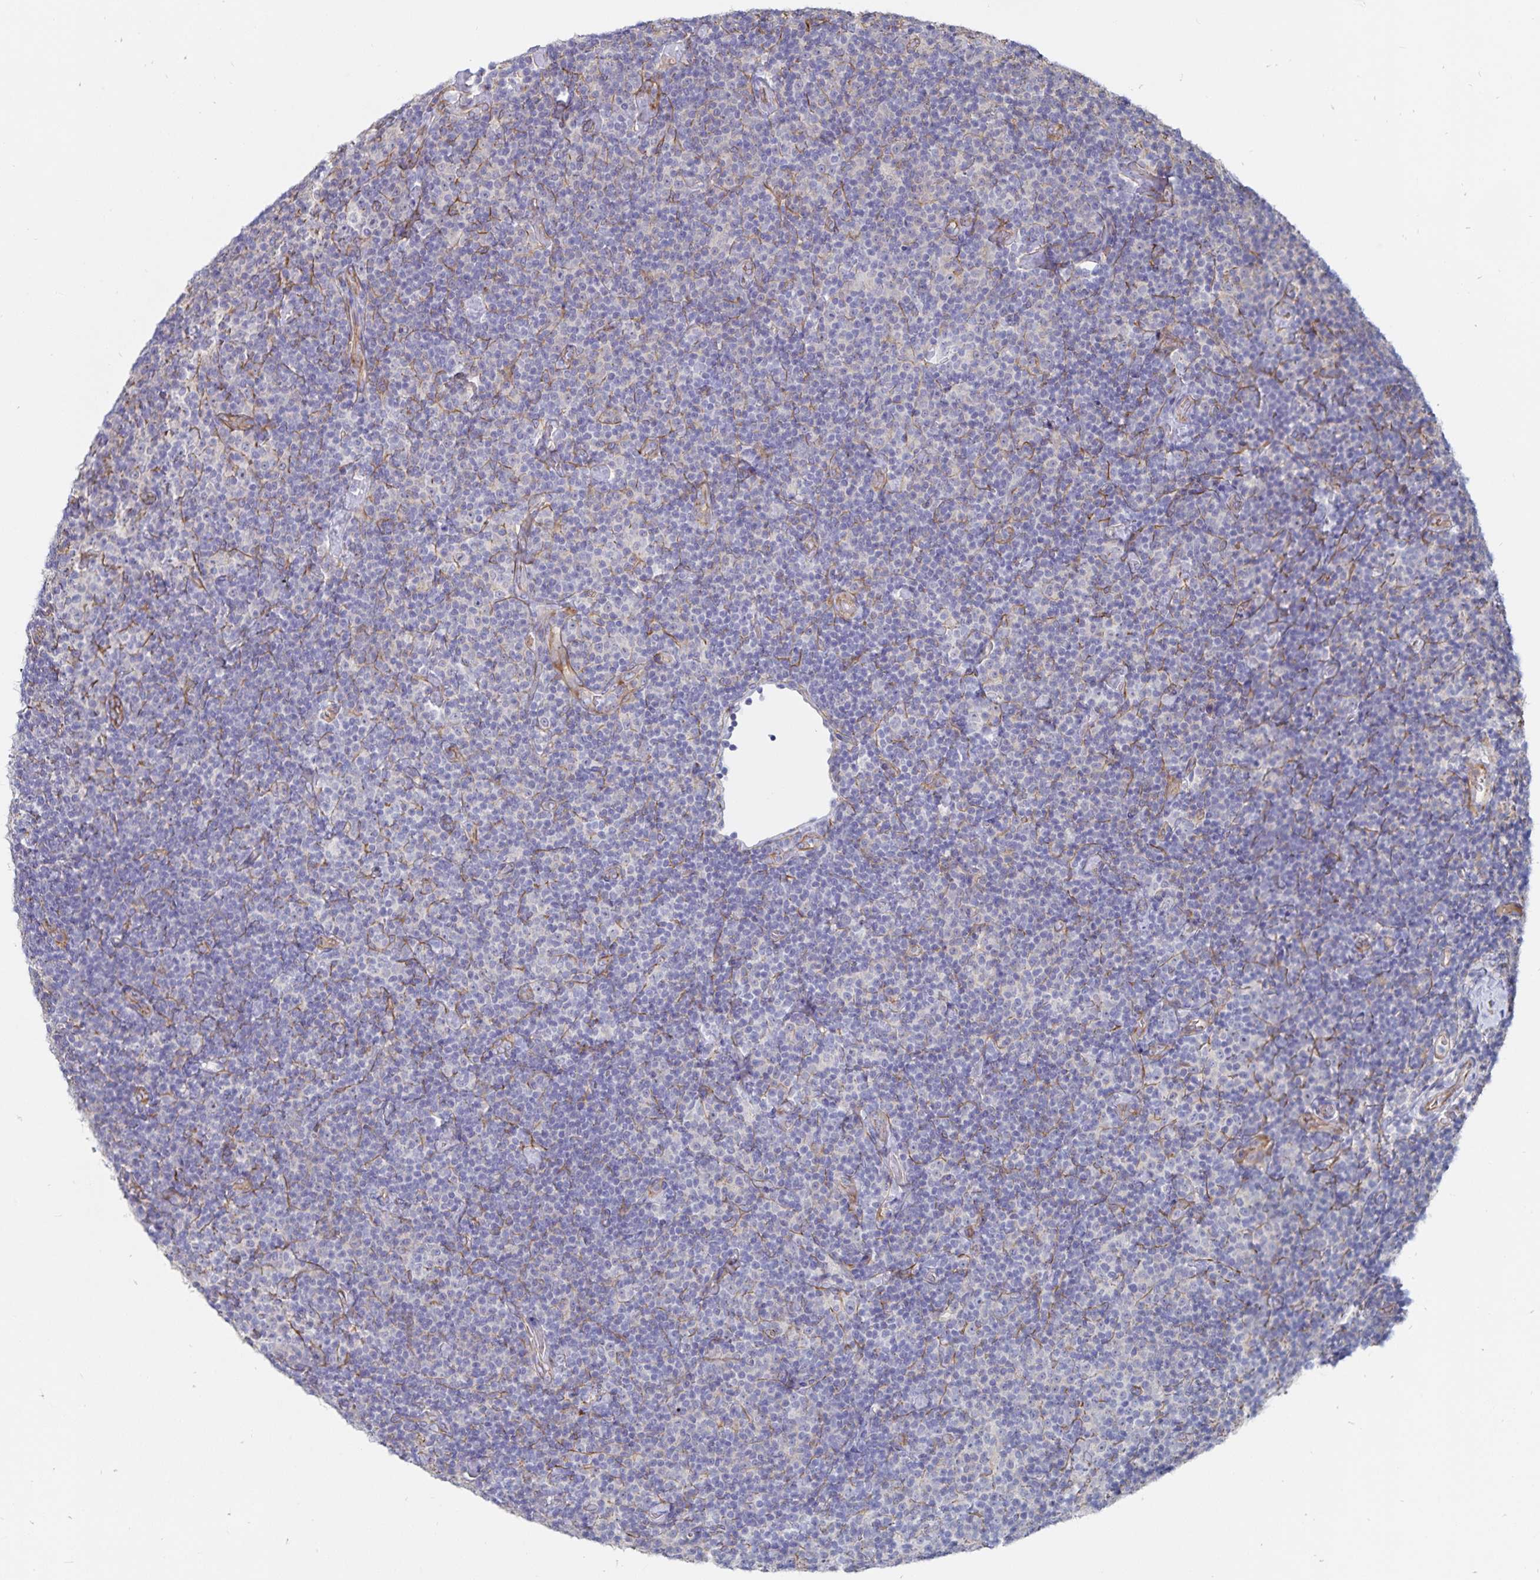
{"staining": {"intensity": "negative", "quantity": "none", "location": "none"}, "tissue": "lymphoma", "cell_type": "Tumor cells", "image_type": "cancer", "snomed": [{"axis": "morphology", "description": "Malignant lymphoma, non-Hodgkin's type, Low grade"}, {"axis": "topography", "description": "Lymph node"}], "caption": "Immunohistochemical staining of human low-grade malignant lymphoma, non-Hodgkin's type displays no significant expression in tumor cells.", "gene": "SSTR1", "patient": {"sex": "male", "age": 81}}